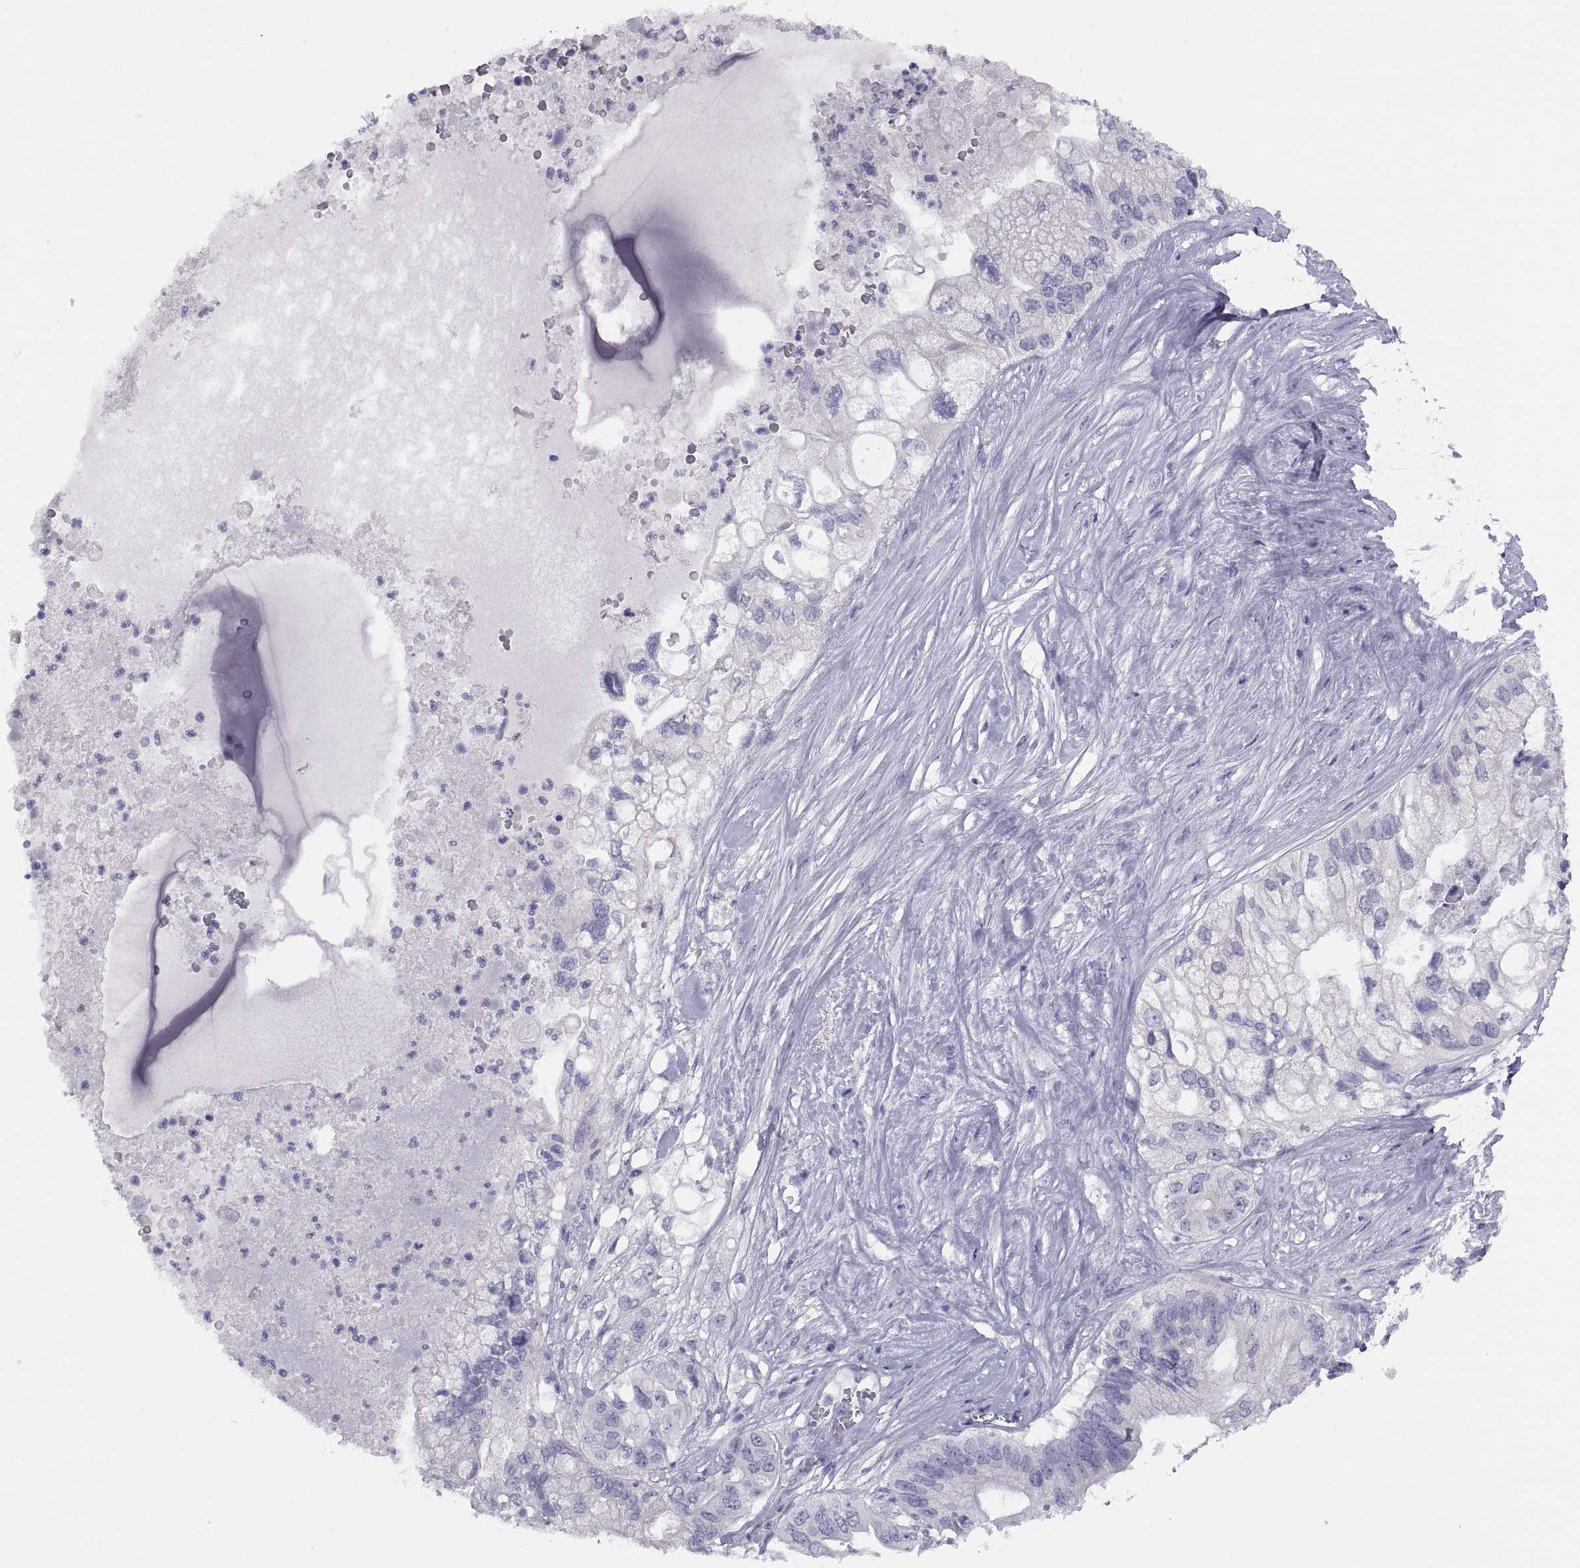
{"staining": {"intensity": "negative", "quantity": "none", "location": "none"}, "tissue": "pancreatic cancer", "cell_type": "Tumor cells", "image_type": "cancer", "snomed": [{"axis": "morphology", "description": "Adenocarcinoma, NOS"}, {"axis": "topography", "description": "Pancreas"}], "caption": "DAB immunohistochemical staining of pancreatic cancer demonstrates no significant positivity in tumor cells.", "gene": "STRC", "patient": {"sex": "female", "age": 72}}